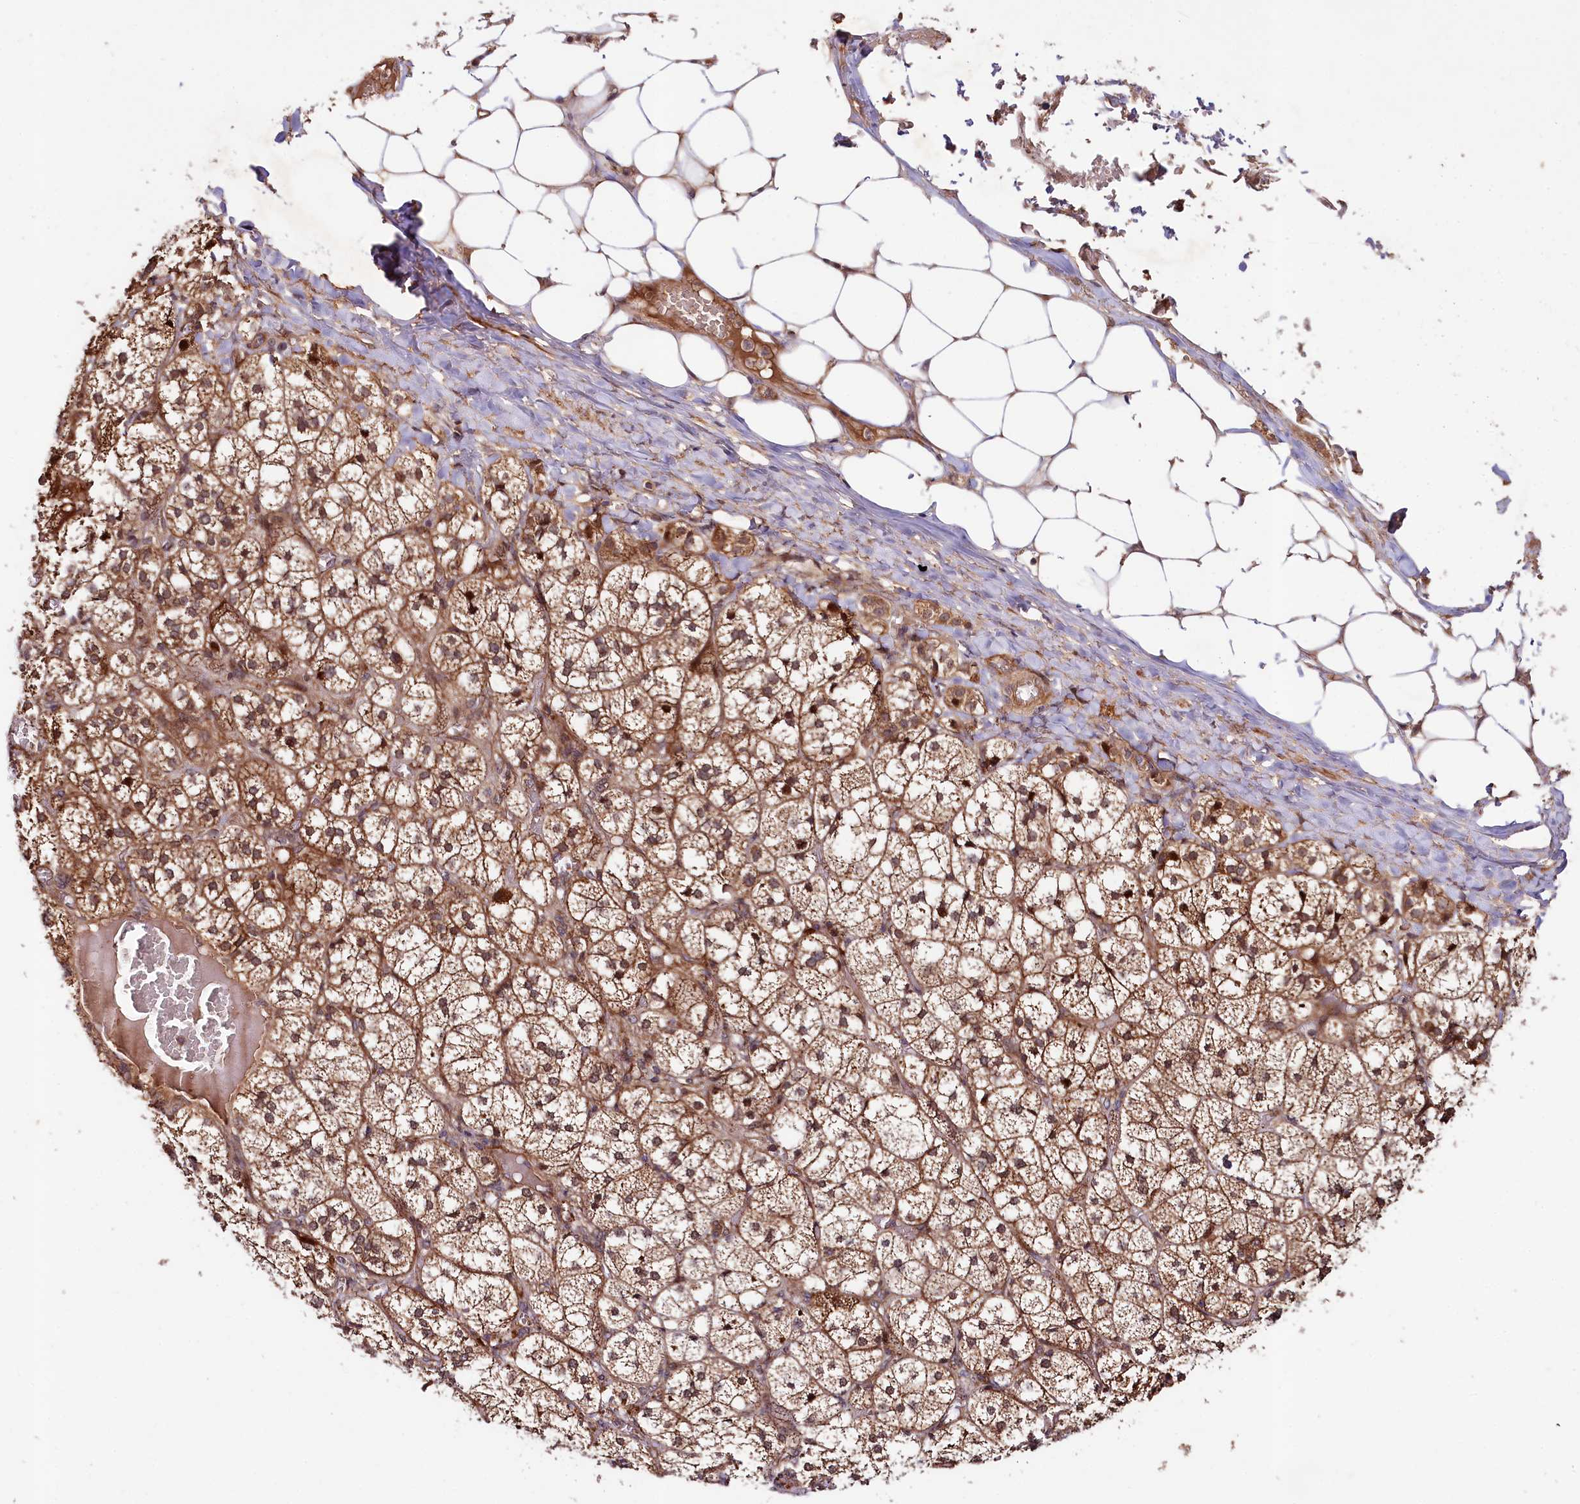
{"staining": {"intensity": "strong", "quantity": ">75%", "location": "cytoplasmic/membranous,nuclear"}, "tissue": "adrenal gland", "cell_type": "Glandular cells", "image_type": "normal", "snomed": [{"axis": "morphology", "description": "Normal tissue, NOS"}, {"axis": "topography", "description": "Adrenal gland"}], "caption": "This histopathology image exhibits immunohistochemistry (IHC) staining of normal human adrenal gland, with high strong cytoplasmic/membranous,nuclear positivity in approximately >75% of glandular cells.", "gene": "NEDD1", "patient": {"sex": "female", "age": 61}}